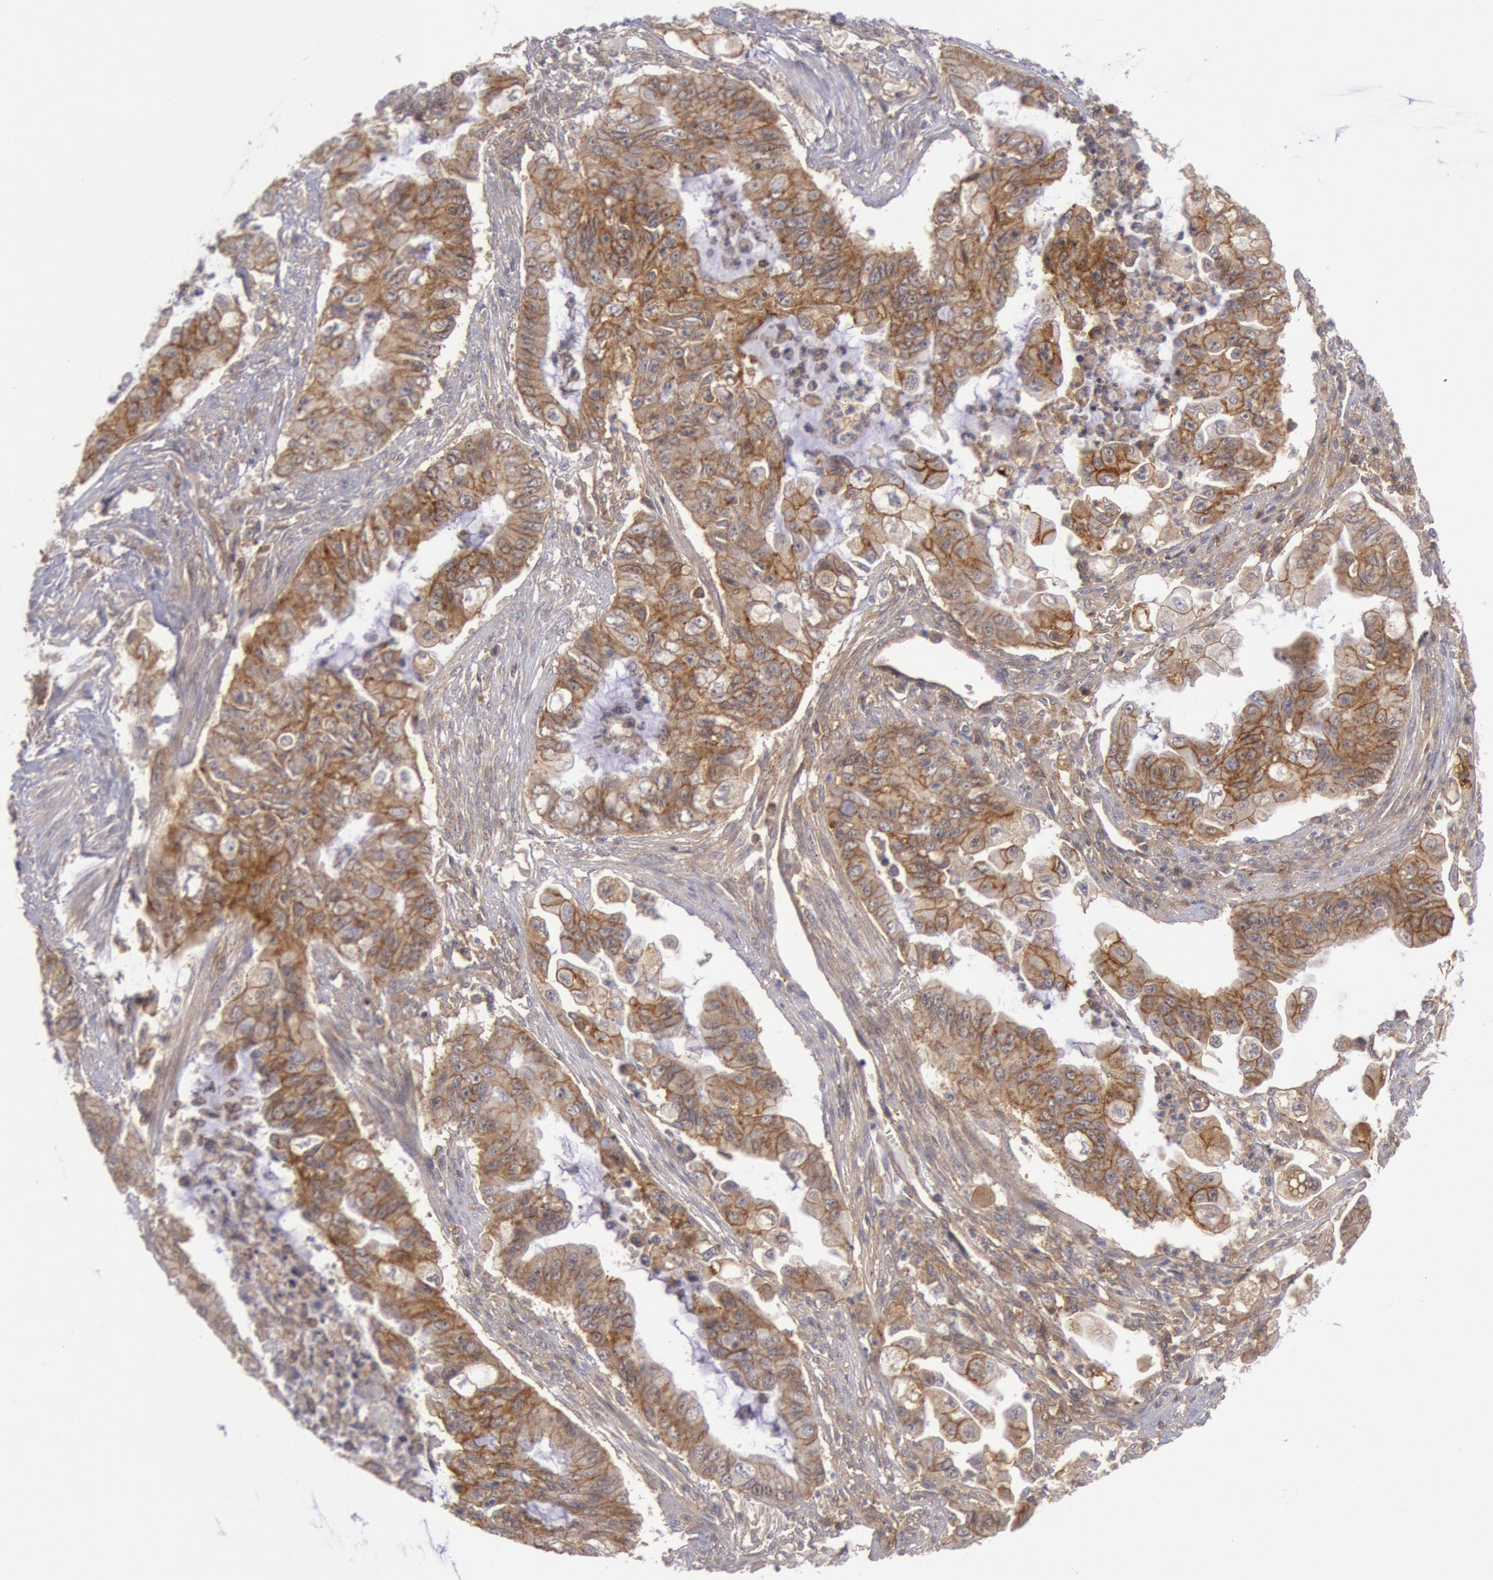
{"staining": {"intensity": "moderate", "quantity": ">75%", "location": "cytoplasmic/membranous"}, "tissue": "endometrial cancer", "cell_type": "Tumor cells", "image_type": "cancer", "snomed": [{"axis": "morphology", "description": "Adenocarcinoma, NOS"}, {"axis": "topography", "description": "Endometrium"}], "caption": "Immunohistochemistry (IHC) photomicrograph of neoplastic tissue: human endometrial cancer stained using immunohistochemistry (IHC) demonstrates medium levels of moderate protein expression localized specifically in the cytoplasmic/membranous of tumor cells, appearing as a cytoplasmic/membranous brown color.", "gene": "STX4", "patient": {"sex": "female", "age": 75}}